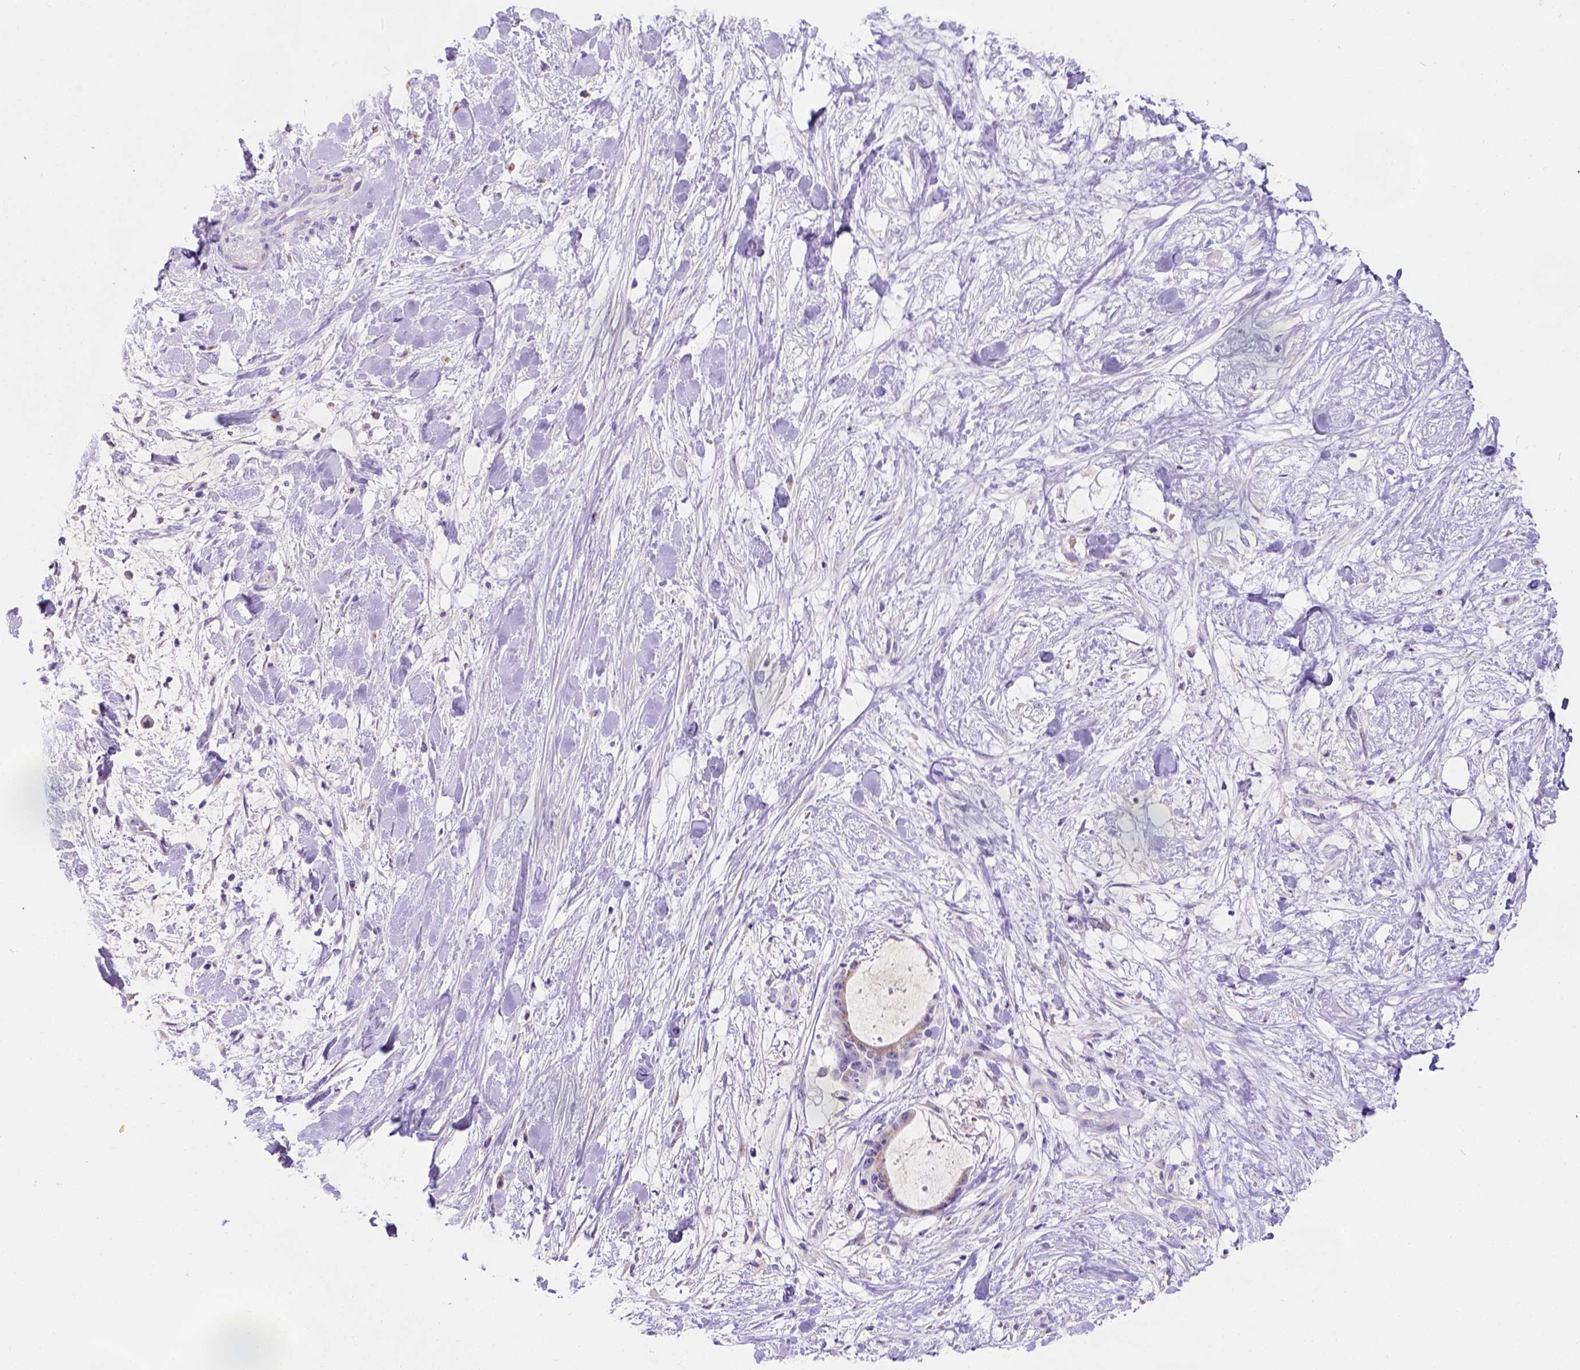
{"staining": {"intensity": "moderate", "quantity": ">75%", "location": "cytoplasmic/membranous"}, "tissue": "liver cancer", "cell_type": "Tumor cells", "image_type": "cancer", "snomed": [{"axis": "morphology", "description": "Cholangiocarcinoma"}, {"axis": "topography", "description": "Liver"}], "caption": "Immunohistochemical staining of human cholangiocarcinoma (liver) shows moderate cytoplasmic/membranous protein staining in about >75% of tumor cells. The protein of interest is stained brown, and the nuclei are stained in blue (DAB (3,3'-diaminobenzidine) IHC with brightfield microscopy, high magnification).", "gene": "PHF7", "patient": {"sex": "female", "age": 73}}